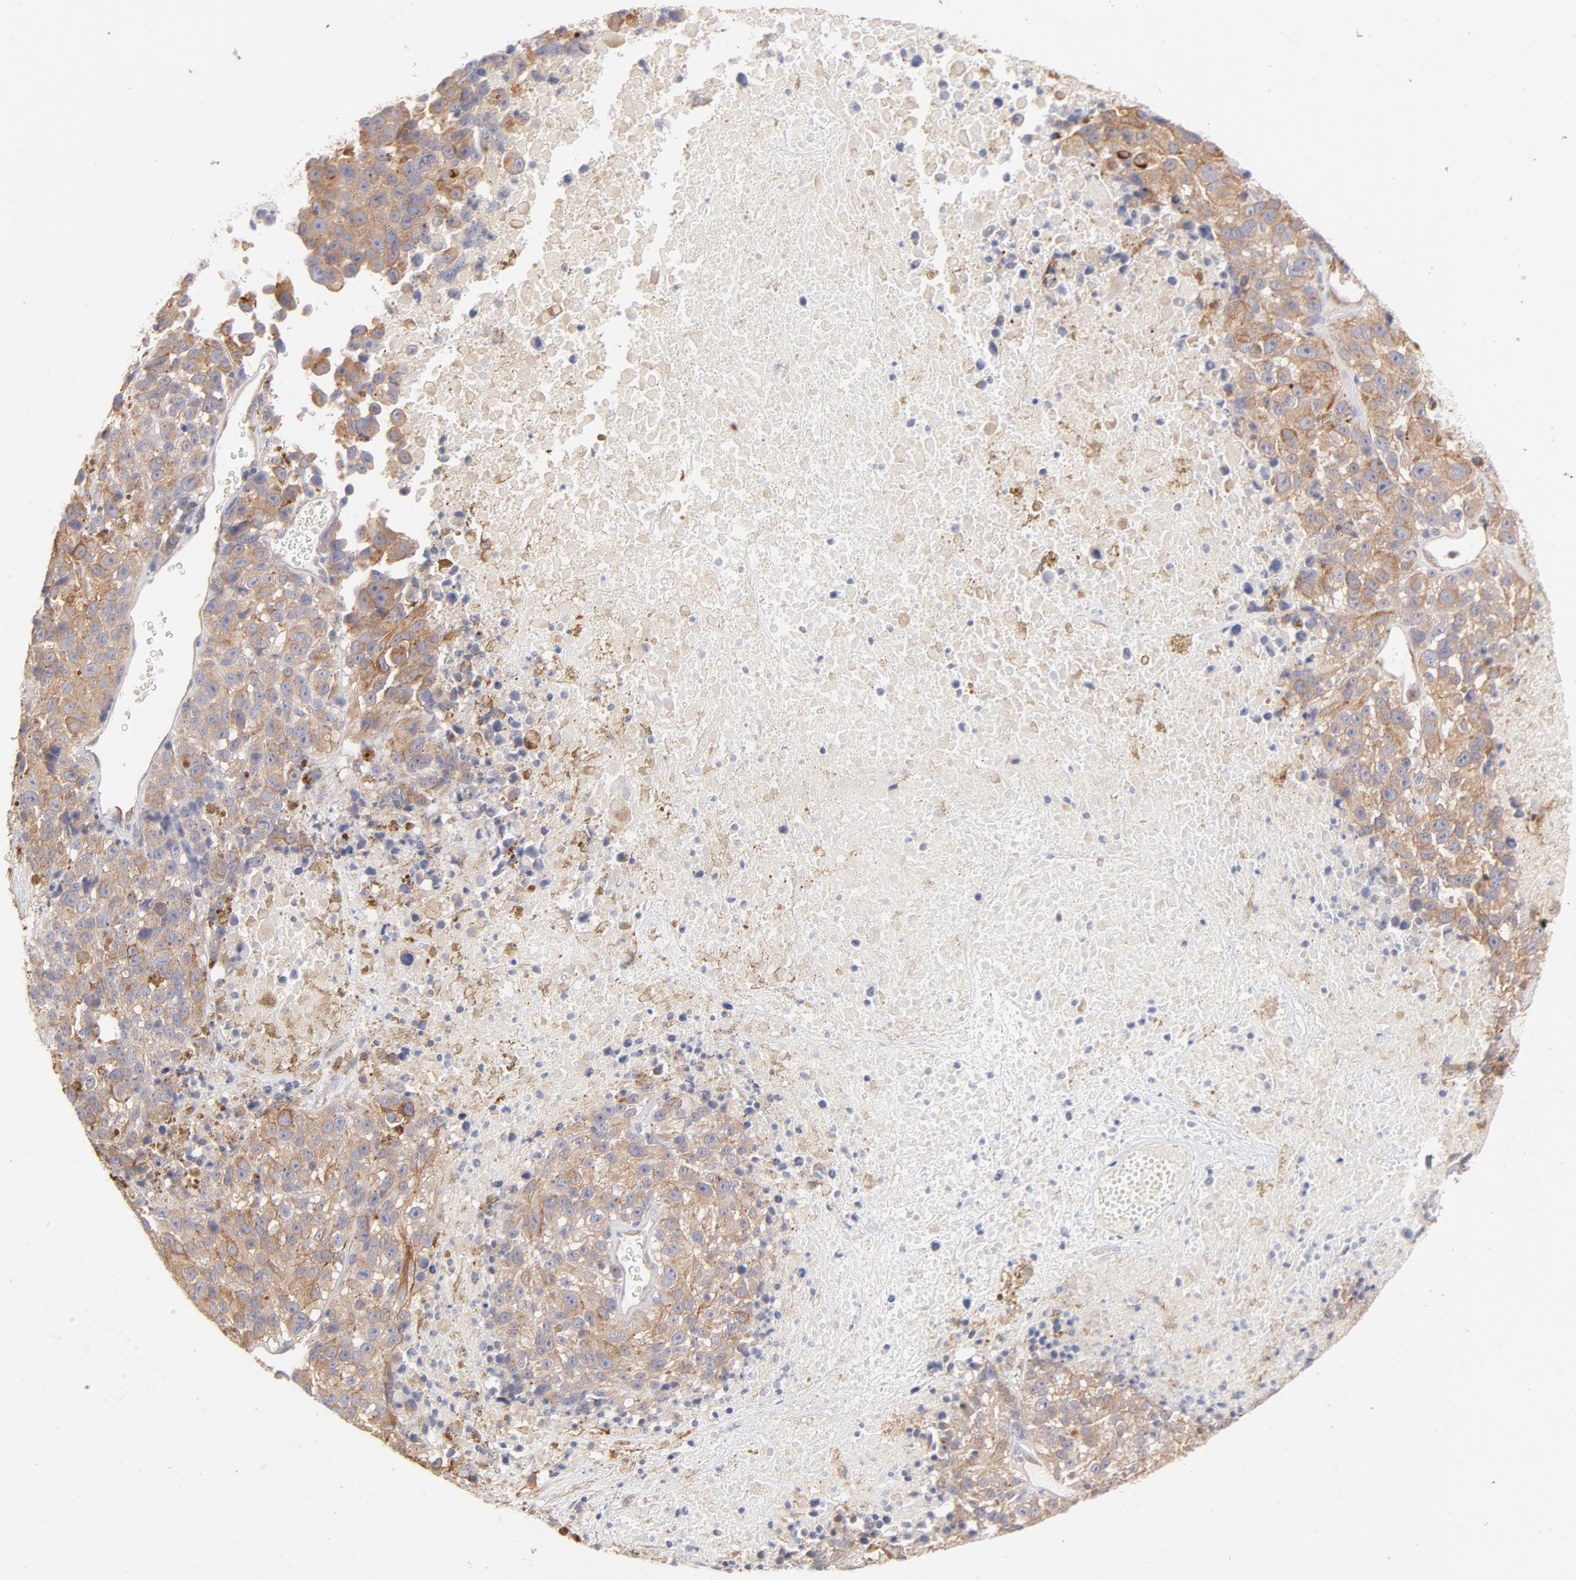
{"staining": {"intensity": "moderate", "quantity": ">75%", "location": "cytoplasmic/membranous"}, "tissue": "melanoma", "cell_type": "Tumor cells", "image_type": "cancer", "snomed": [{"axis": "morphology", "description": "Malignant melanoma, Metastatic site"}, {"axis": "topography", "description": "Cerebral cortex"}], "caption": "High-power microscopy captured an immunohistochemistry (IHC) image of malignant melanoma (metastatic site), revealing moderate cytoplasmic/membranous positivity in about >75% of tumor cells.", "gene": "LDLRAP1", "patient": {"sex": "female", "age": 52}}